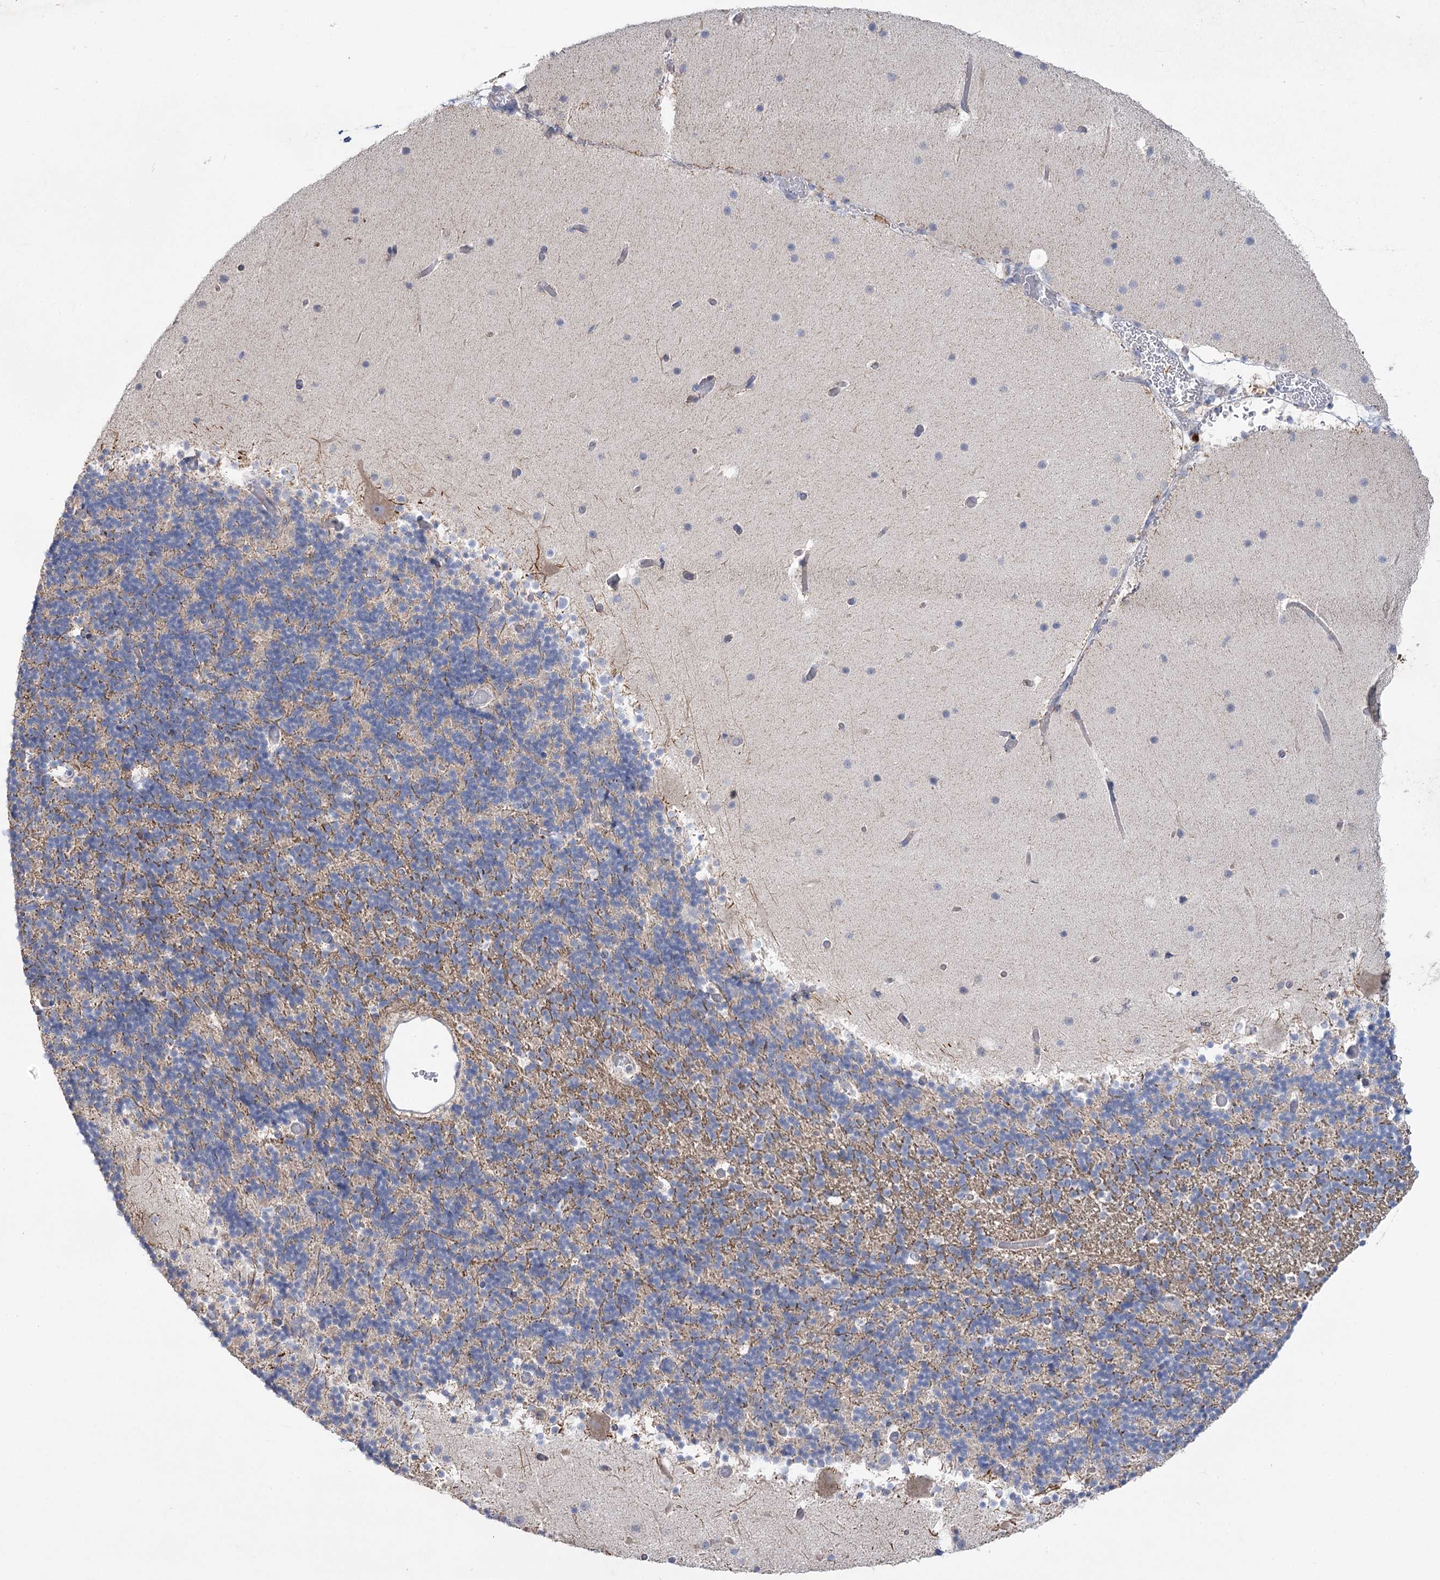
{"staining": {"intensity": "weak", "quantity": "25%-75%", "location": "cytoplasmic/membranous"}, "tissue": "cerebellum", "cell_type": "Cells in granular layer", "image_type": "normal", "snomed": [{"axis": "morphology", "description": "Normal tissue, NOS"}, {"axis": "topography", "description": "Cerebellum"}], "caption": "A high-resolution photomicrograph shows immunohistochemistry staining of benign cerebellum, which shows weak cytoplasmic/membranous expression in about 25%-75% of cells in granular layer.", "gene": "TMEM187", "patient": {"sex": "male", "age": 57}}